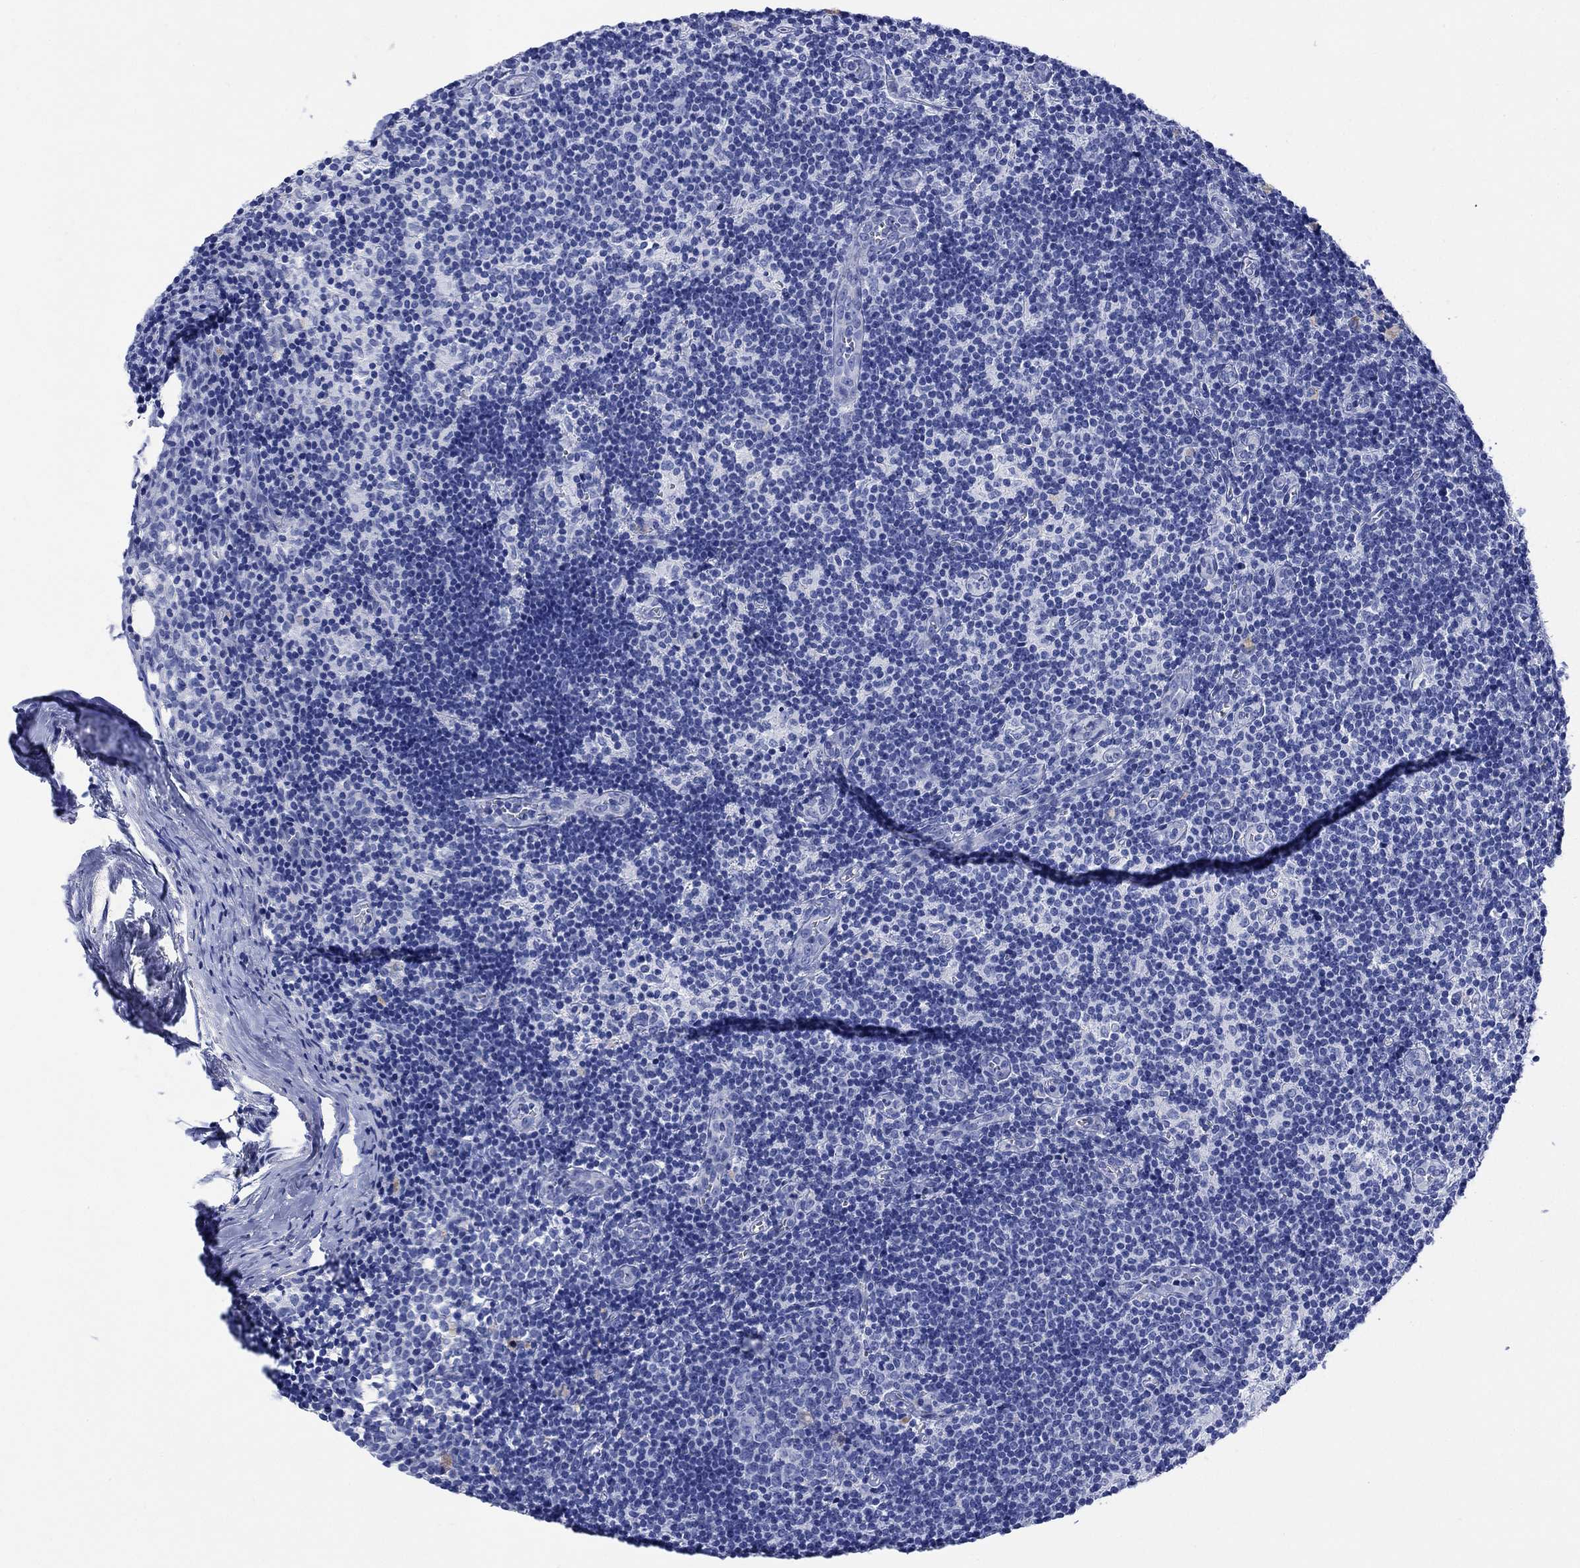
{"staining": {"intensity": "negative", "quantity": "none", "location": "none"}, "tissue": "lymph node", "cell_type": "Germinal center cells", "image_type": "normal", "snomed": [{"axis": "morphology", "description": "Normal tissue, NOS"}, {"axis": "topography", "description": "Lymph node"}], "caption": "Benign lymph node was stained to show a protein in brown. There is no significant positivity in germinal center cells. Brightfield microscopy of immunohistochemistry stained with DAB (brown) and hematoxylin (blue), captured at high magnification.", "gene": "MYL1", "patient": {"sex": "female", "age": 52}}